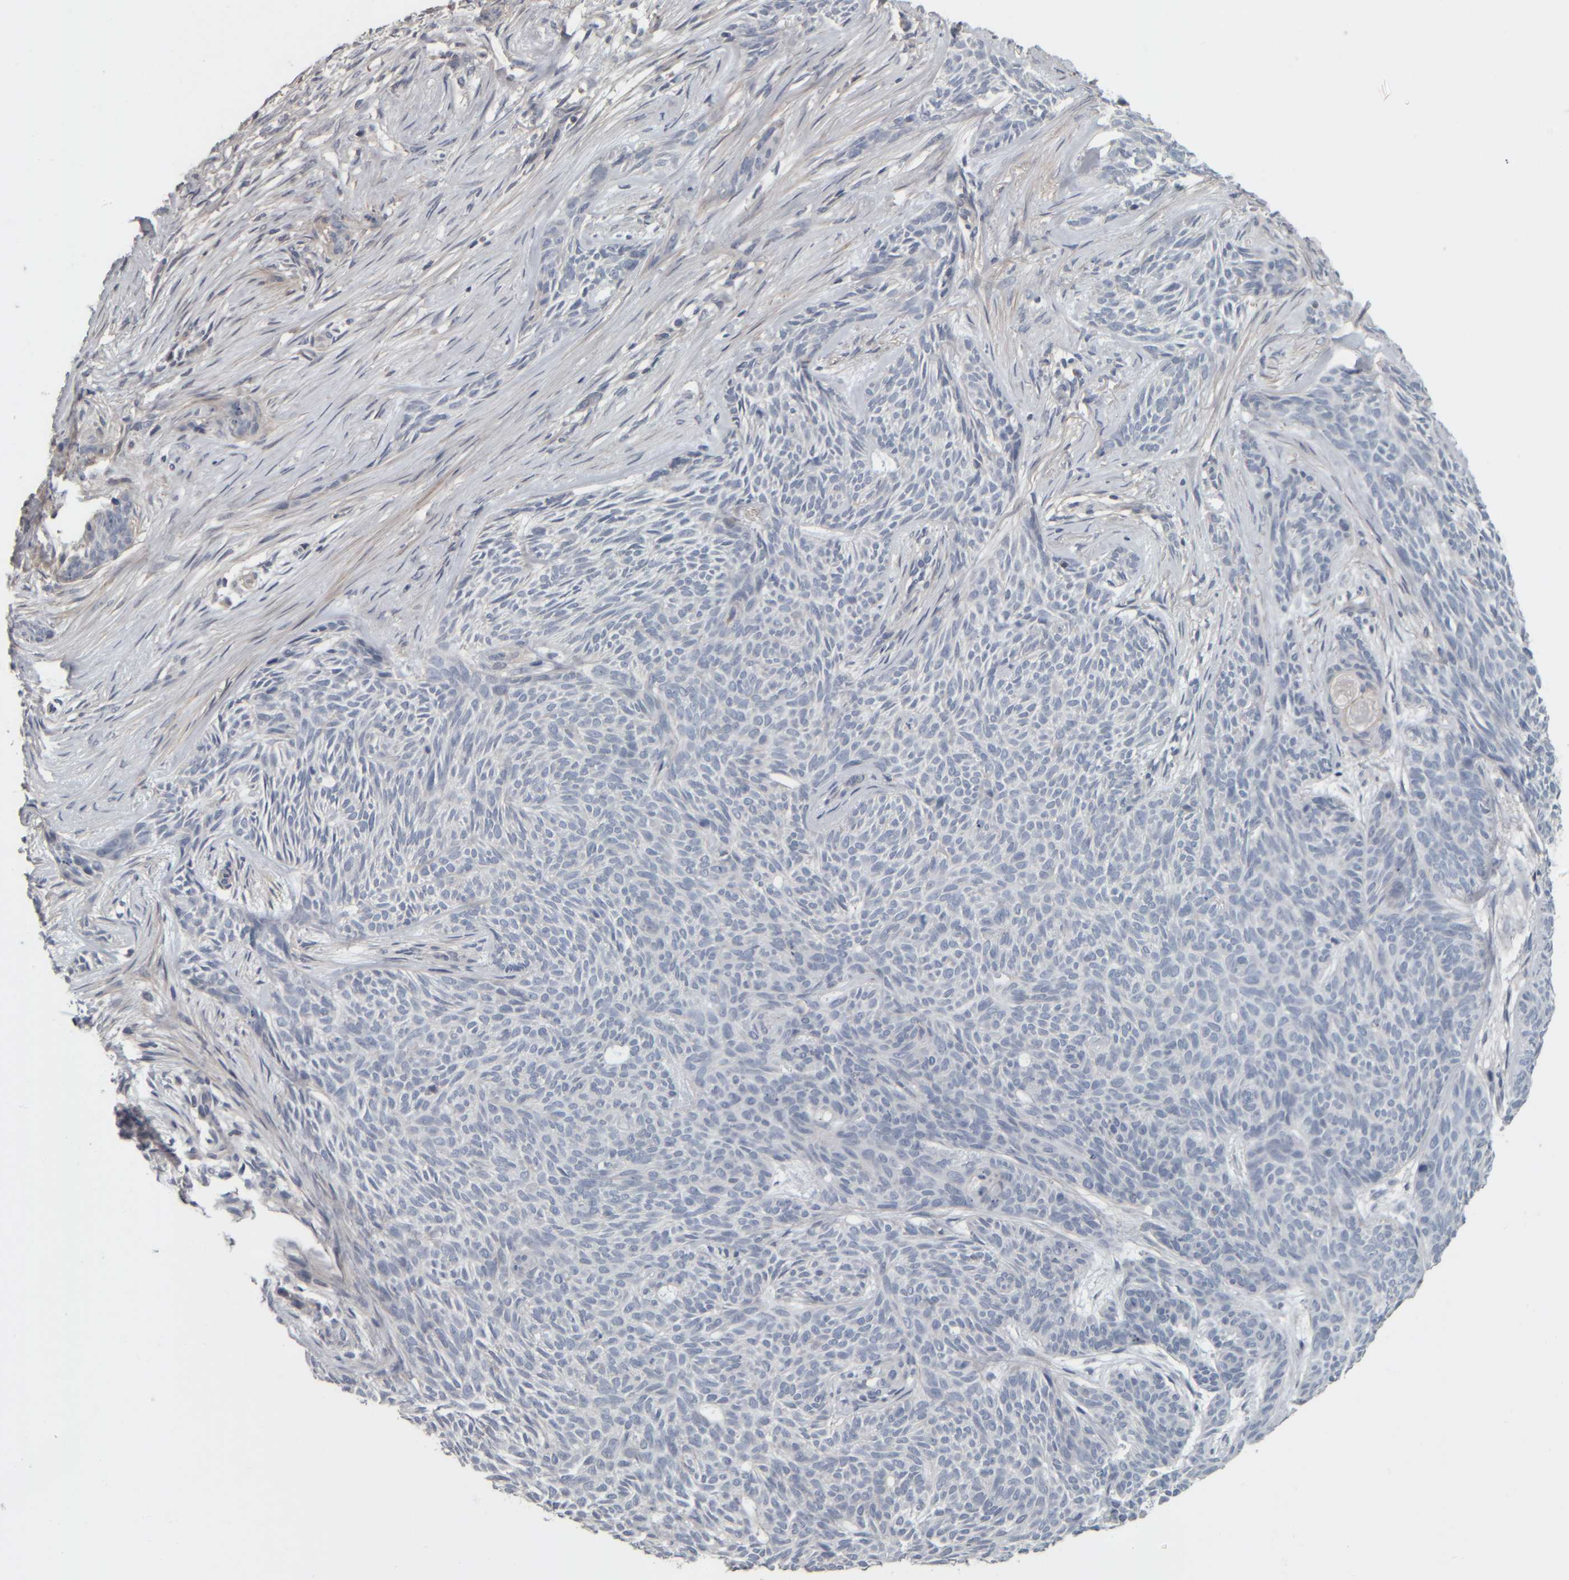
{"staining": {"intensity": "negative", "quantity": "none", "location": "none"}, "tissue": "skin cancer", "cell_type": "Tumor cells", "image_type": "cancer", "snomed": [{"axis": "morphology", "description": "Basal cell carcinoma"}, {"axis": "topography", "description": "Skin"}], "caption": "Immunohistochemistry image of human skin cancer (basal cell carcinoma) stained for a protein (brown), which shows no staining in tumor cells.", "gene": "CAVIN4", "patient": {"sex": "female", "age": 59}}